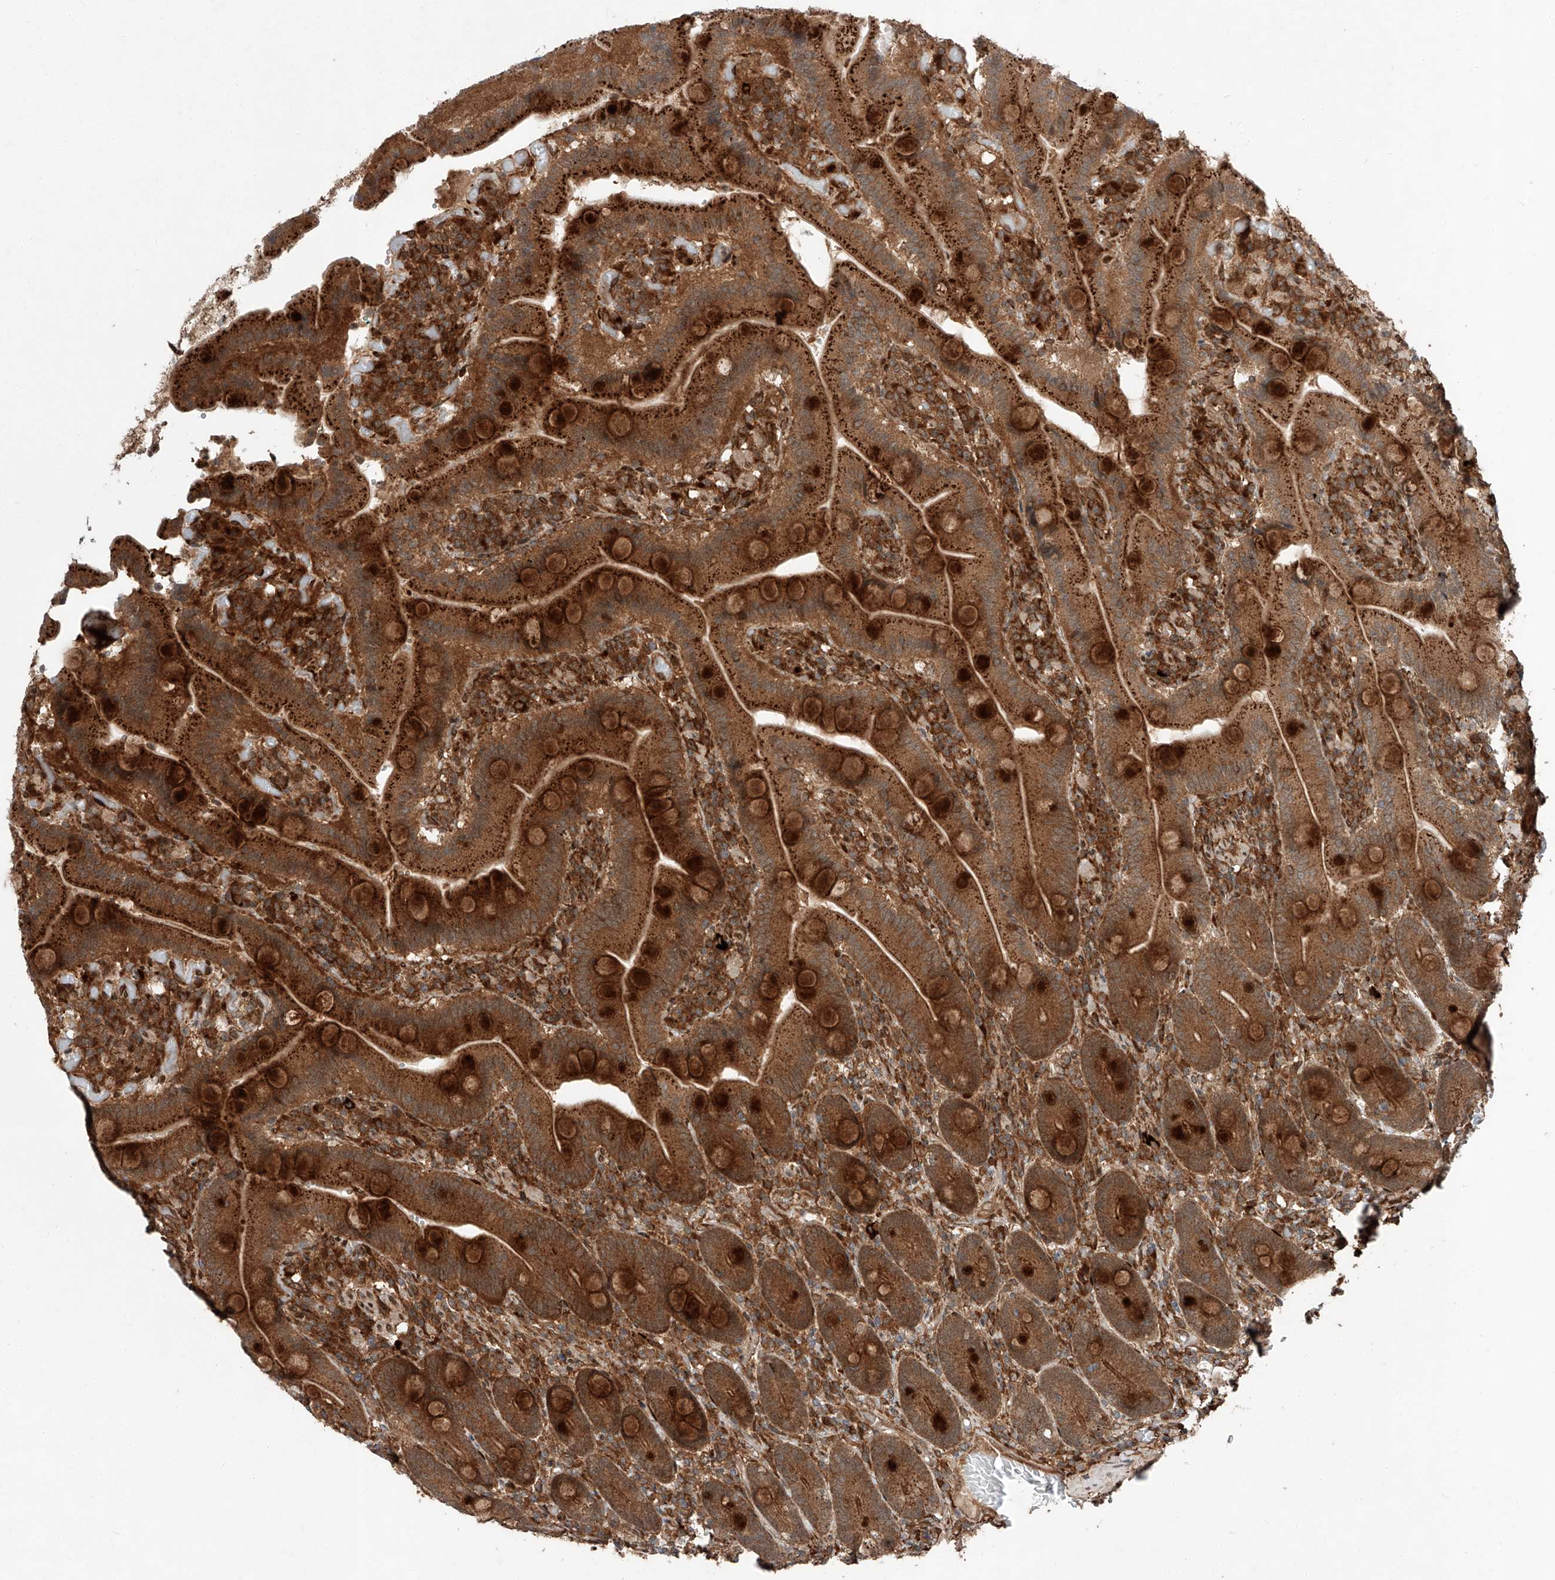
{"staining": {"intensity": "strong", "quantity": ">75%", "location": "cytoplasmic/membranous"}, "tissue": "duodenum", "cell_type": "Glandular cells", "image_type": "normal", "snomed": [{"axis": "morphology", "description": "Normal tissue, NOS"}, {"axis": "topography", "description": "Duodenum"}], "caption": "A high-resolution image shows immunohistochemistry staining of normal duodenum, which reveals strong cytoplasmic/membranous expression in about >75% of glandular cells.", "gene": "ZFP28", "patient": {"sex": "female", "age": 62}}